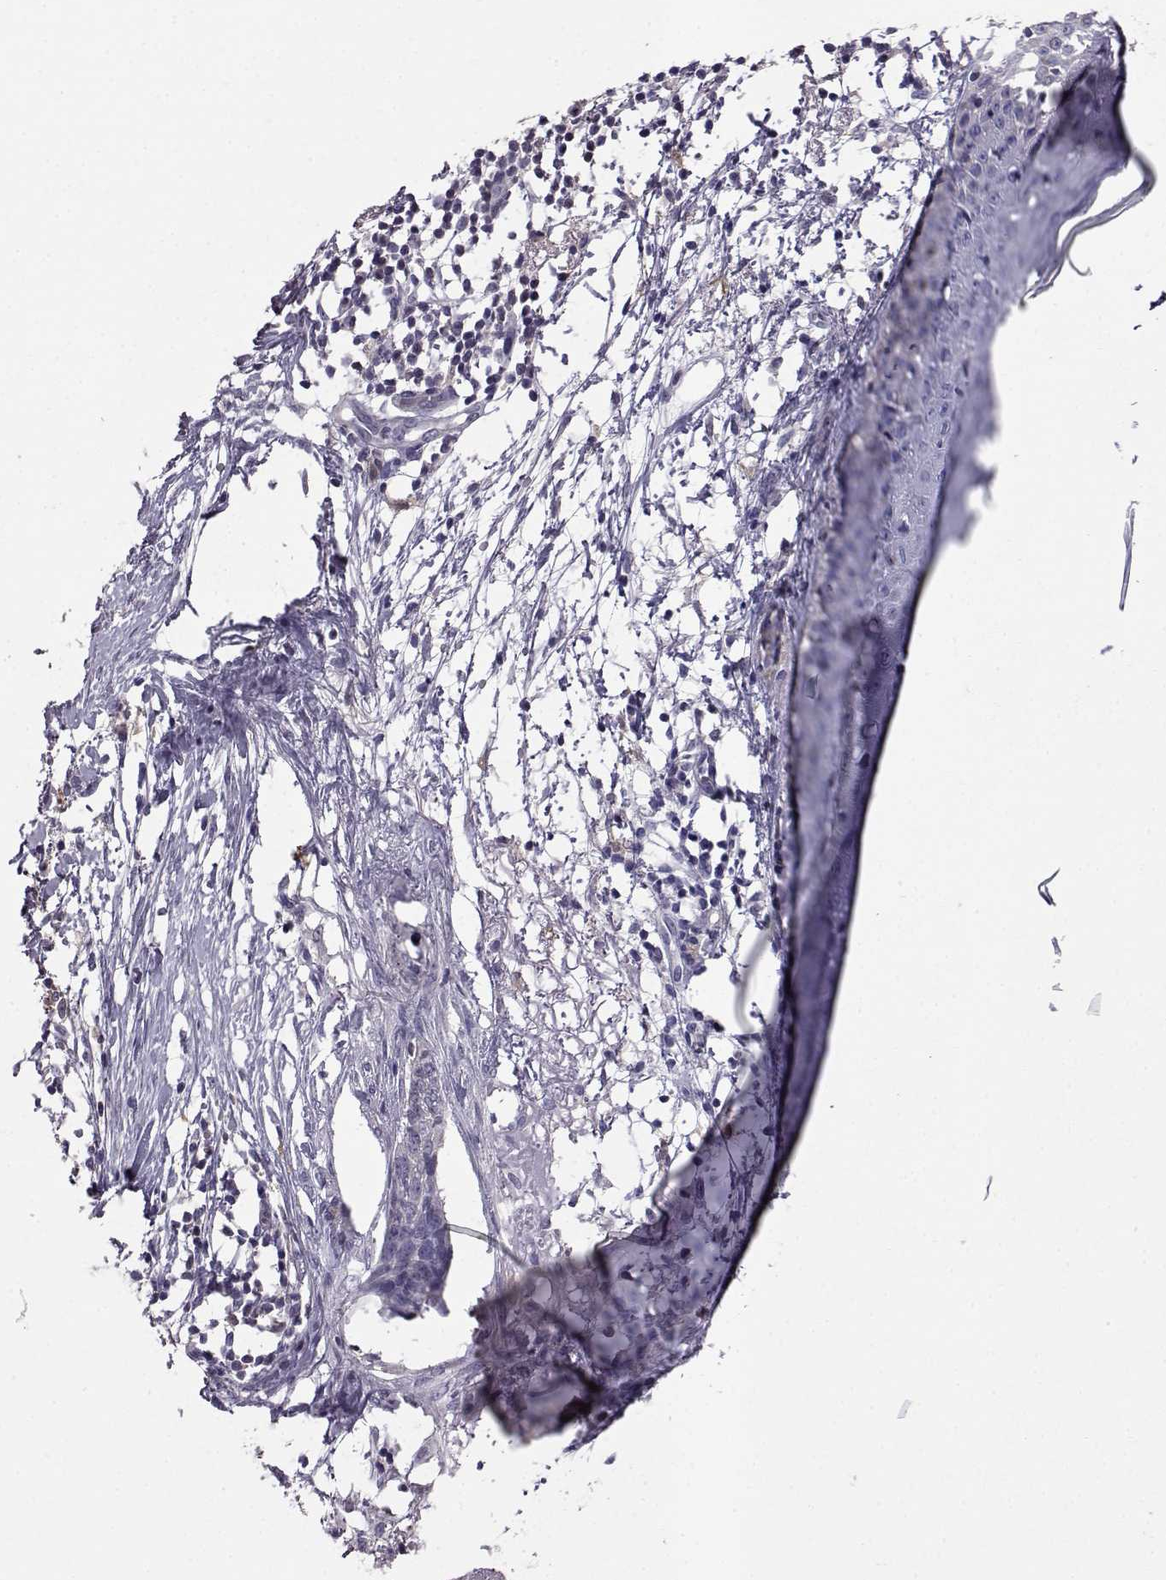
{"staining": {"intensity": "negative", "quantity": "none", "location": "none"}, "tissue": "skin cancer", "cell_type": "Tumor cells", "image_type": "cancer", "snomed": [{"axis": "morphology", "description": "Normal tissue, NOS"}, {"axis": "morphology", "description": "Basal cell carcinoma"}, {"axis": "topography", "description": "Skin"}], "caption": "Immunohistochemistry of human basal cell carcinoma (skin) shows no staining in tumor cells.", "gene": "AKR1B1", "patient": {"sex": "male", "age": 84}}